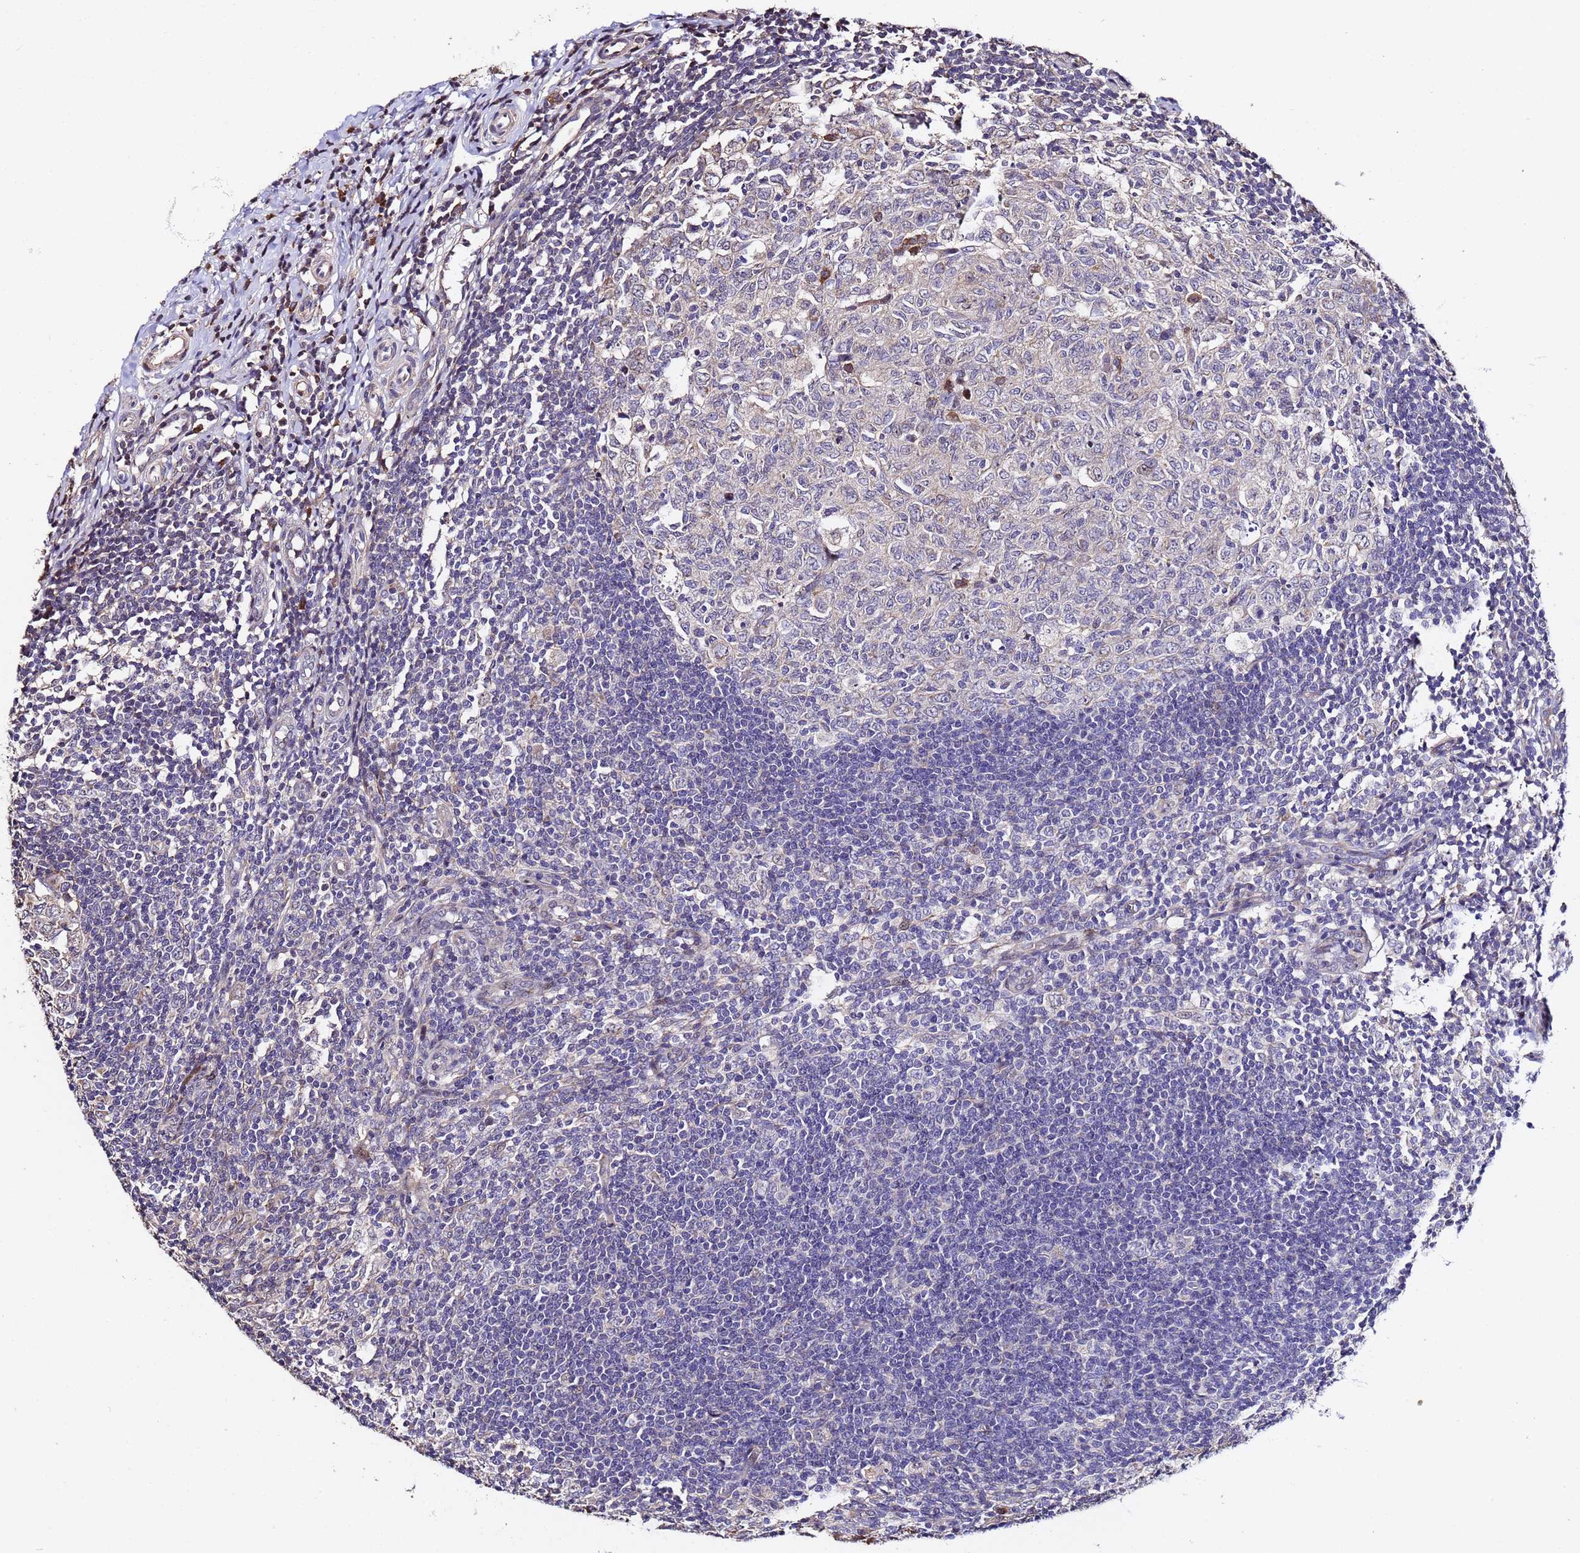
{"staining": {"intensity": "moderate", "quantity": ">75%", "location": "cytoplasmic/membranous"}, "tissue": "appendix", "cell_type": "Glandular cells", "image_type": "normal", "snomed": [{"axis": "morphology", "description": "Normal tissue, NOS"}, {"axis": "topography", "description": "Appendix"}], "caption": "Brown immunohistochemical staining in unremarkable appendix shows moderate cytoplasmic/membranous positivity in approximately >75% of glandular cells.", "gene": "WNK4", "patient": {"sex": "male", "age": 14}}